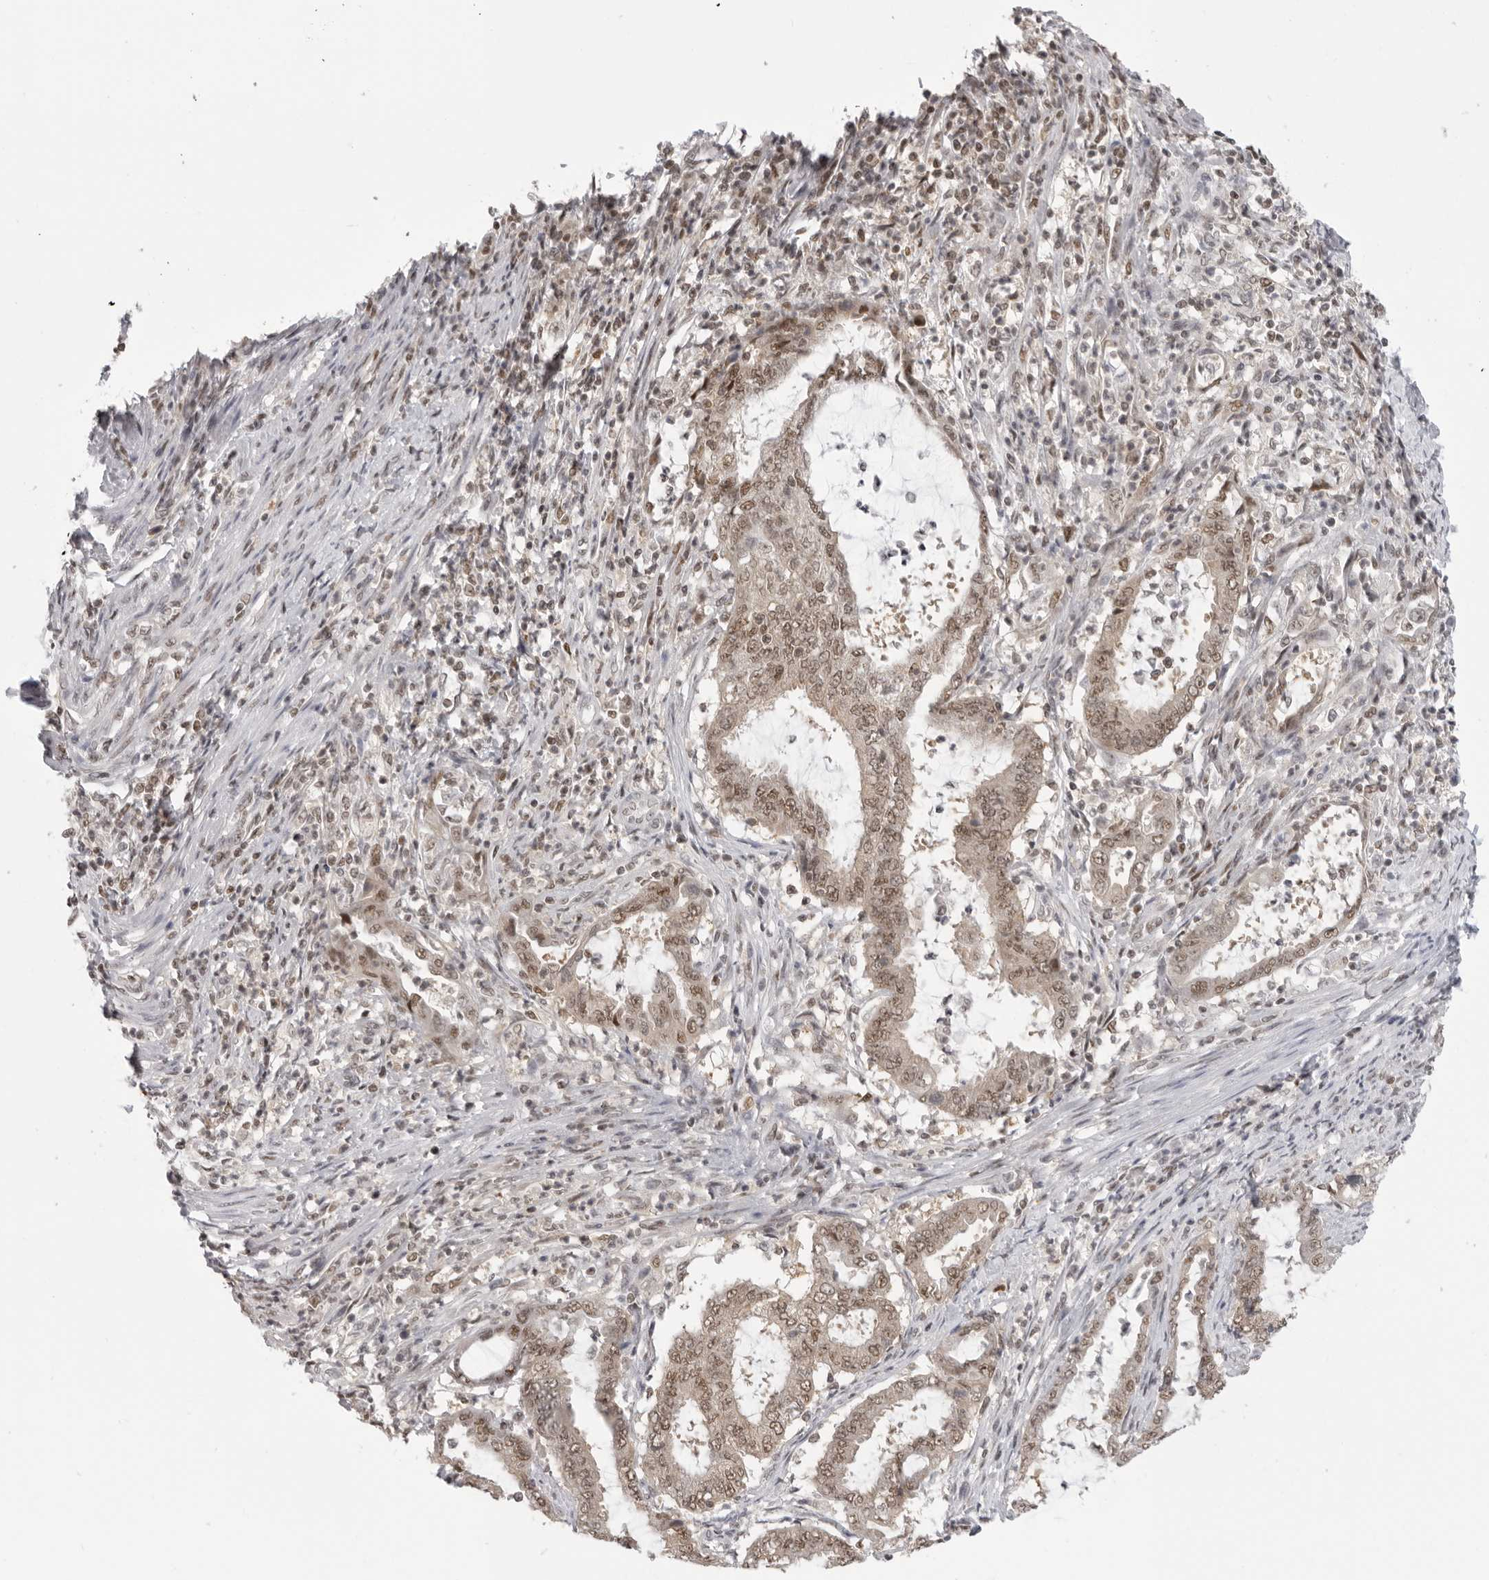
{"staining": {"intensity": "moderate", "quantity": ">75%", "location": "cytoplasmic/membranous,nuclear"}, "tissue": "endometrial cancer", "cell_type": "Tumor cells", "image_type": "cancer", "snomed": [{"axis": "morphology", "description": "Adenocarcinoma, NOS"}, {"axis": "topography", "description": "Endometrium"}], "caption": "Adenocarcinoma (endometrial) tissue displays moderate cytoplasmic/membranous and nuclear positivity in approximately >75% of tumor cells, visualized by immunohistochemistry. Immunohistochemistry (ihc) stains the protein of interest in brown and the nuclei are stained blue.", "gene": "RPA2", "patient": {"sex": "female", "age": 51}}